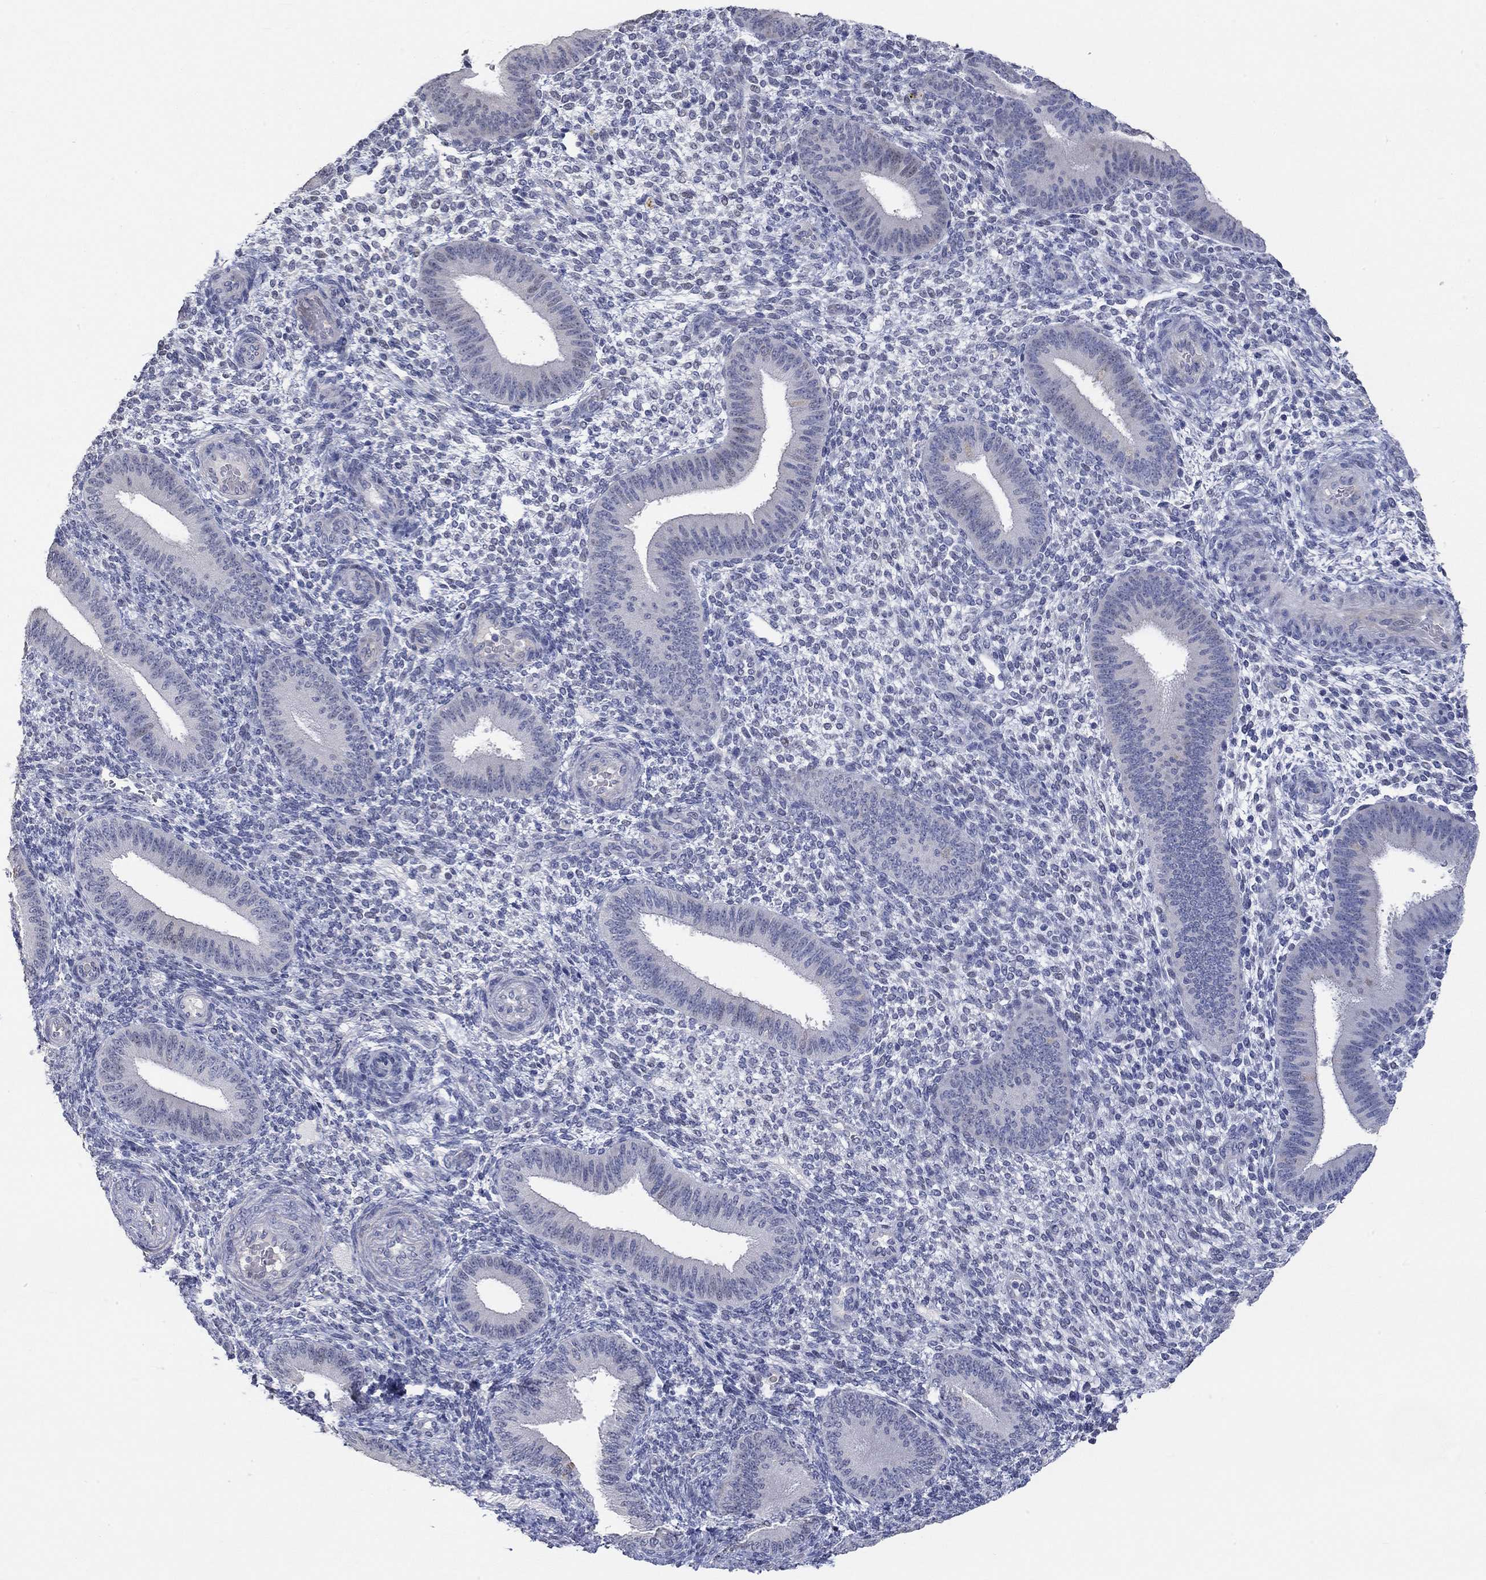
{"staining": {"intensity": "negative", "quantity": "none", "location": "none"}, "tissue": "endometrium", "cell_type": "Cells in endometrial stroma", "image_type": "normal", "snomed": [{"axis": "morphology", "description": "Normal tissue, NOS"}, {"axis": "topography", "description": "Endometrium"}], "caption": "Benign endometrium was stained to show a protein in brown. There is no significant positivity in cells in endometrial stroma. The staining is performed using DAB (3,3'-diaminobenzidine) brown chromogen with nuclei counter-stained in using hematoxylin.", "gene": "PNMA5", "patient": {"sex": "female", "age": 39}}